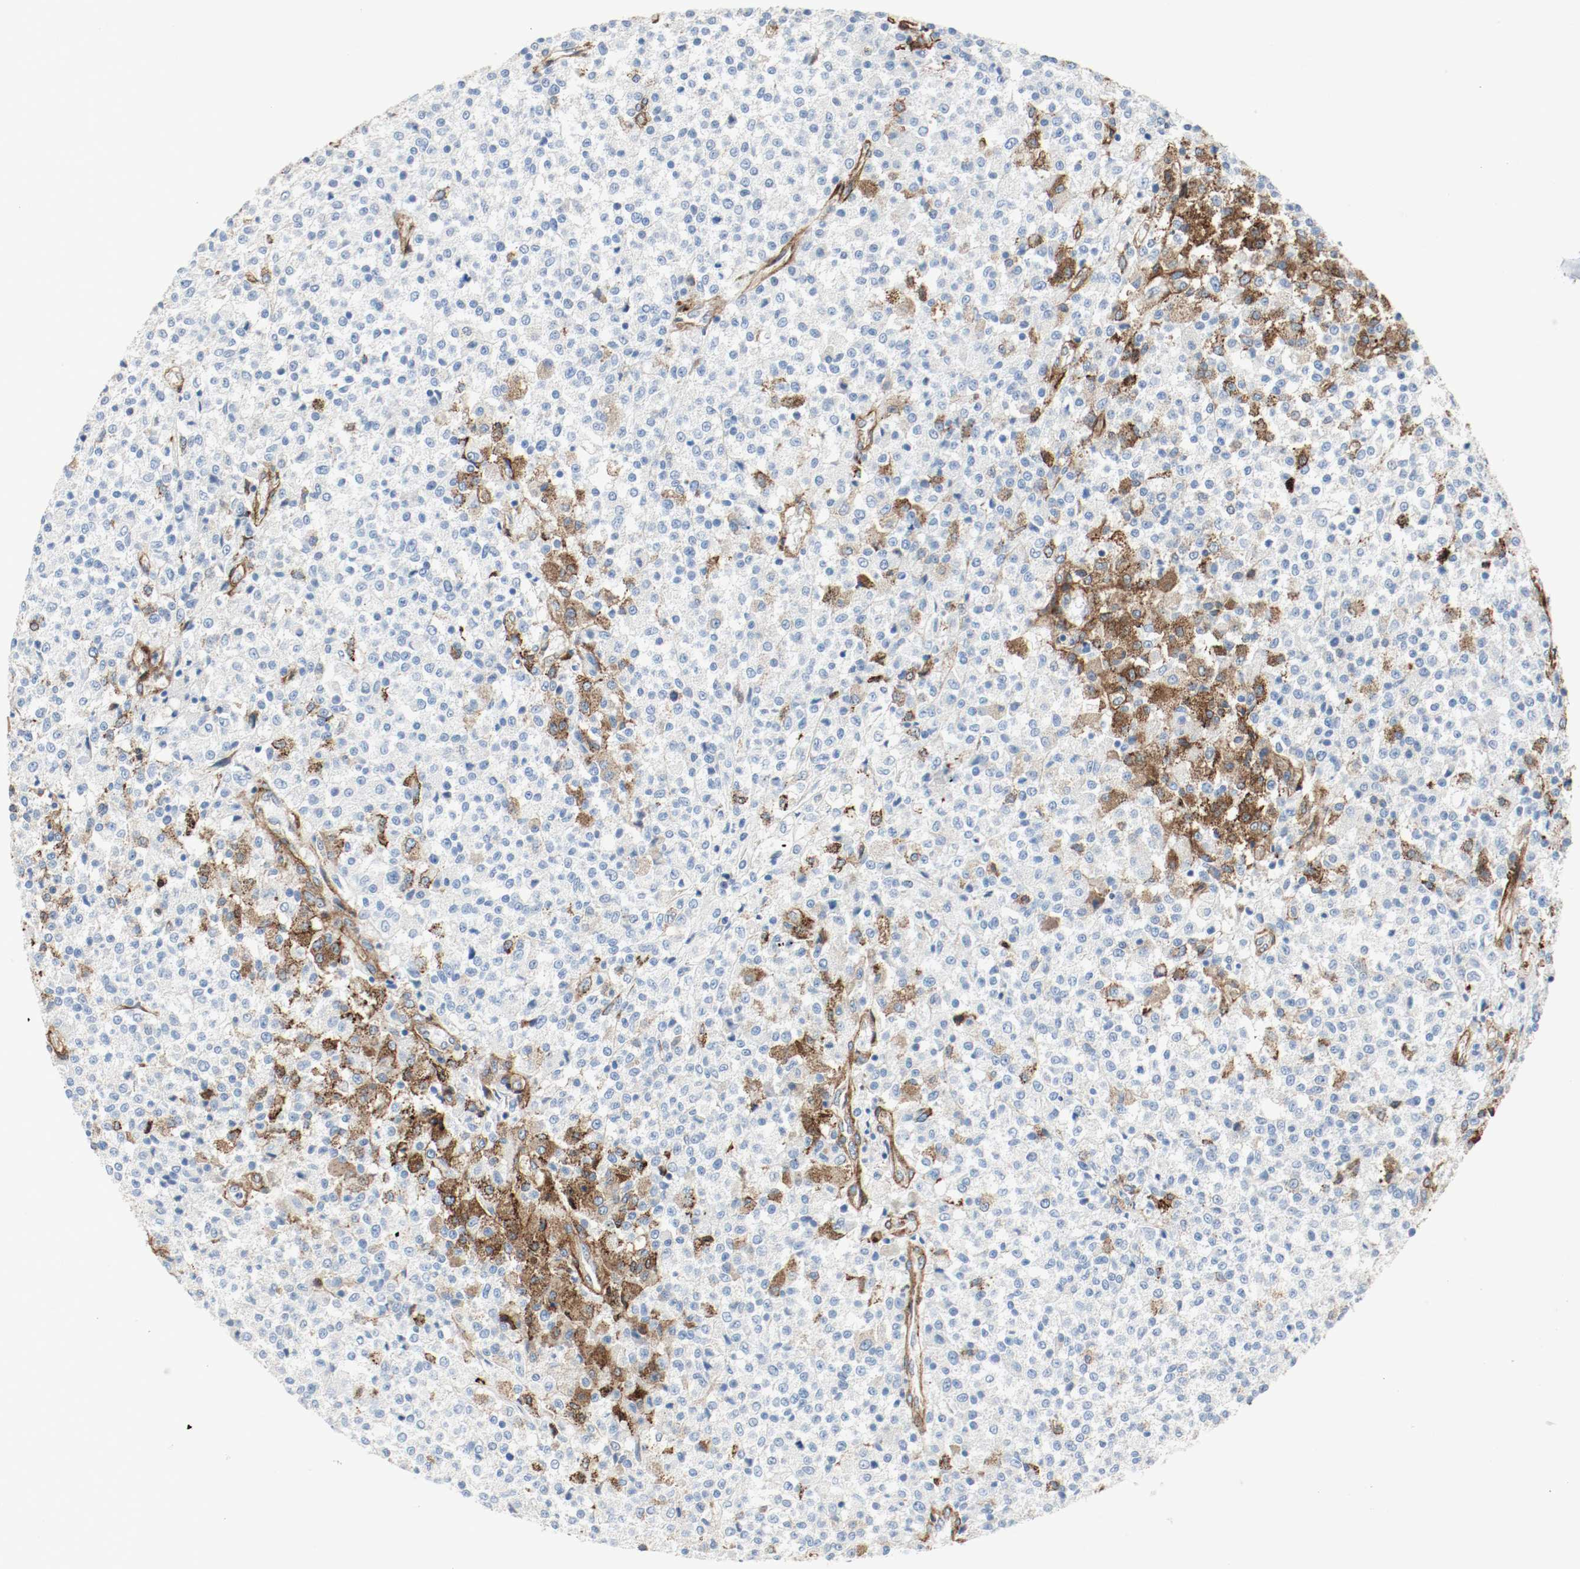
{"staining": {"intensity": "moderate", "quantity": "<25%", "location": "cytoplasmic/membranous"}, "tissue": "testis cancer", "cell_type": "Tumor cells", "image_type": "cancer", "snomed": [{"axis": "morphology", "description": "Seminoma, NOS"}, {"axis": "topography", "description": "Testis"}], "caption": "A brown stain highlights moderate cytoplasmic/membranous positivity of a protein in seminoma (testis) tumor cells.", "gene": "LAMB1", "patient": {"sex": "male", "age": 59}}